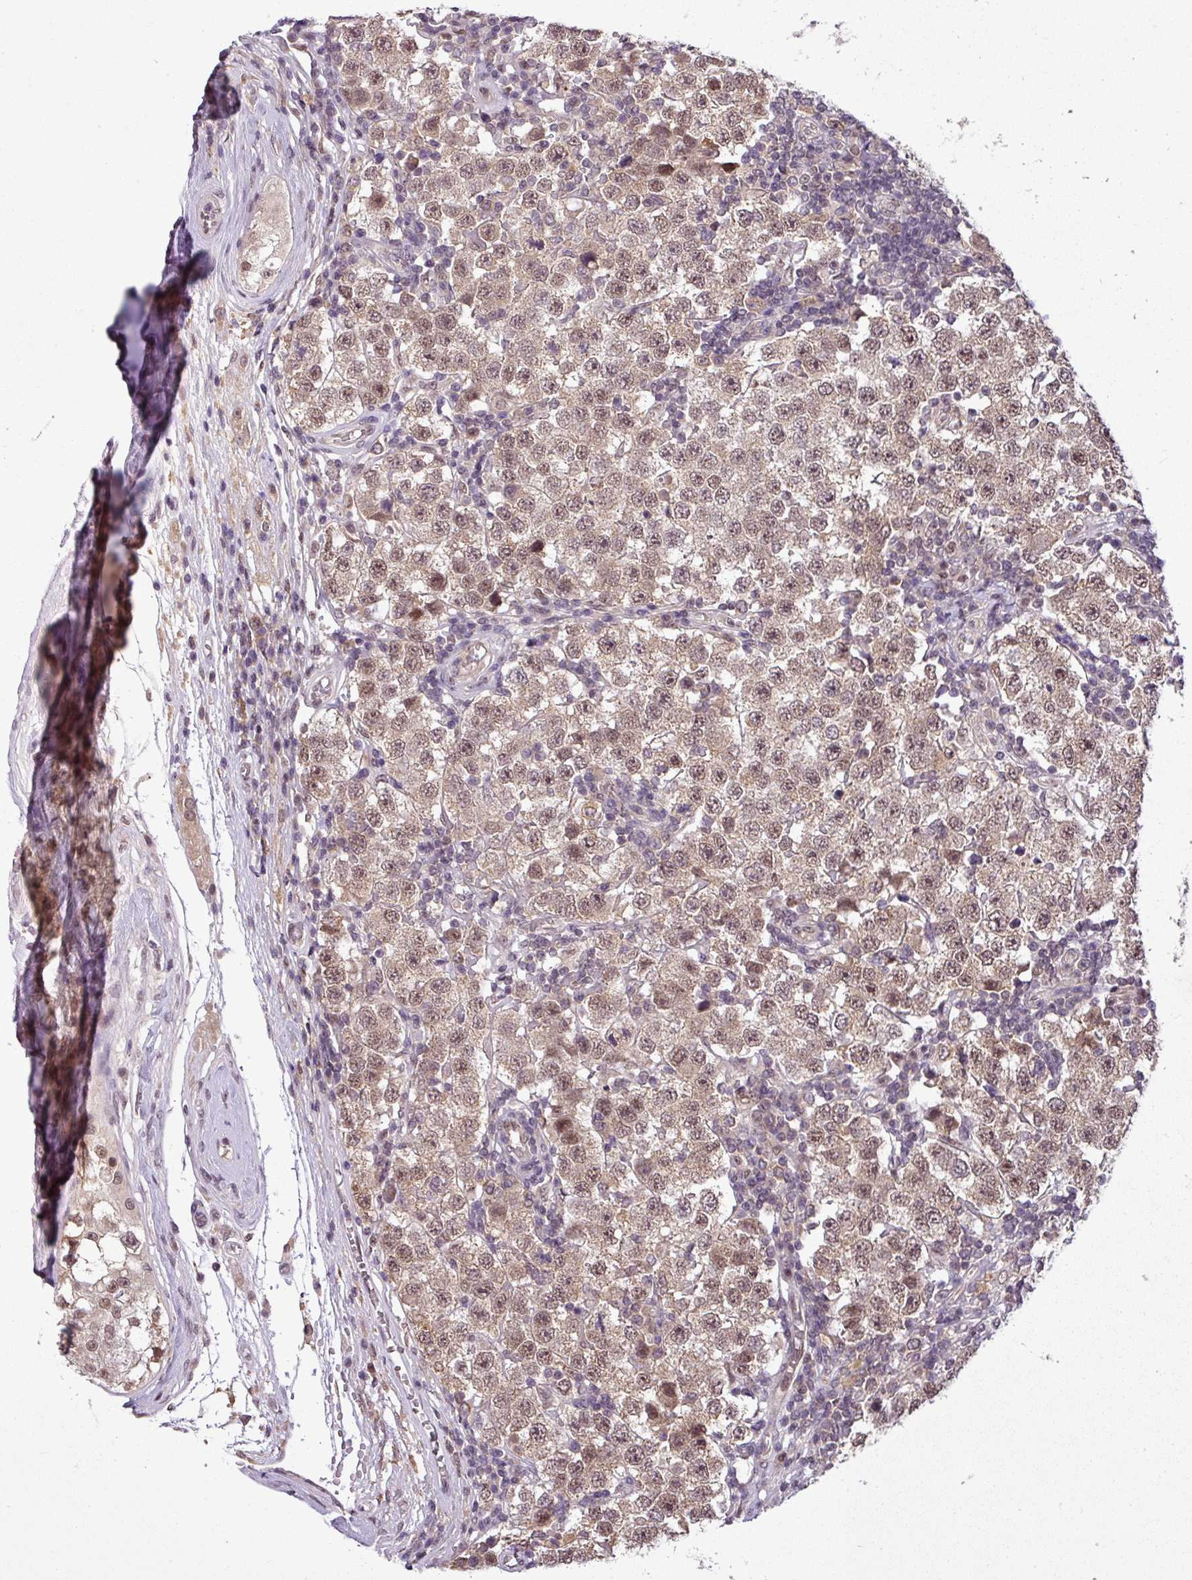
{"staining": {"intensity": "moderate", "quantity": ">75%", "location": "cytoplasmic/membranous,nuclear"}, "tissue": "testis cancer", "cell_type": "Tumor cells", "image_type": "cancer", "snomed": [{"axis": "morphology", "description": "Seminoma, NOS"}, {"axis": "topography", "description": "Testis"}], "caption": "Immunohistochemistry staining of testis cancer, which shows medium levels of moderate cytoplasmic/membranous and nuclear positivity in about >75% of tumor cells indicating moderate cytoplasmic/membranous and nuclear protein expression. The staining was performed using DAB (3,3'-diaminobenzidine) (brown) for protein detection and nuclei were counterstained in hematoxylin (blue).", "gene": "MFHAS1", "patient": {"sex": "male", "age": 34}}